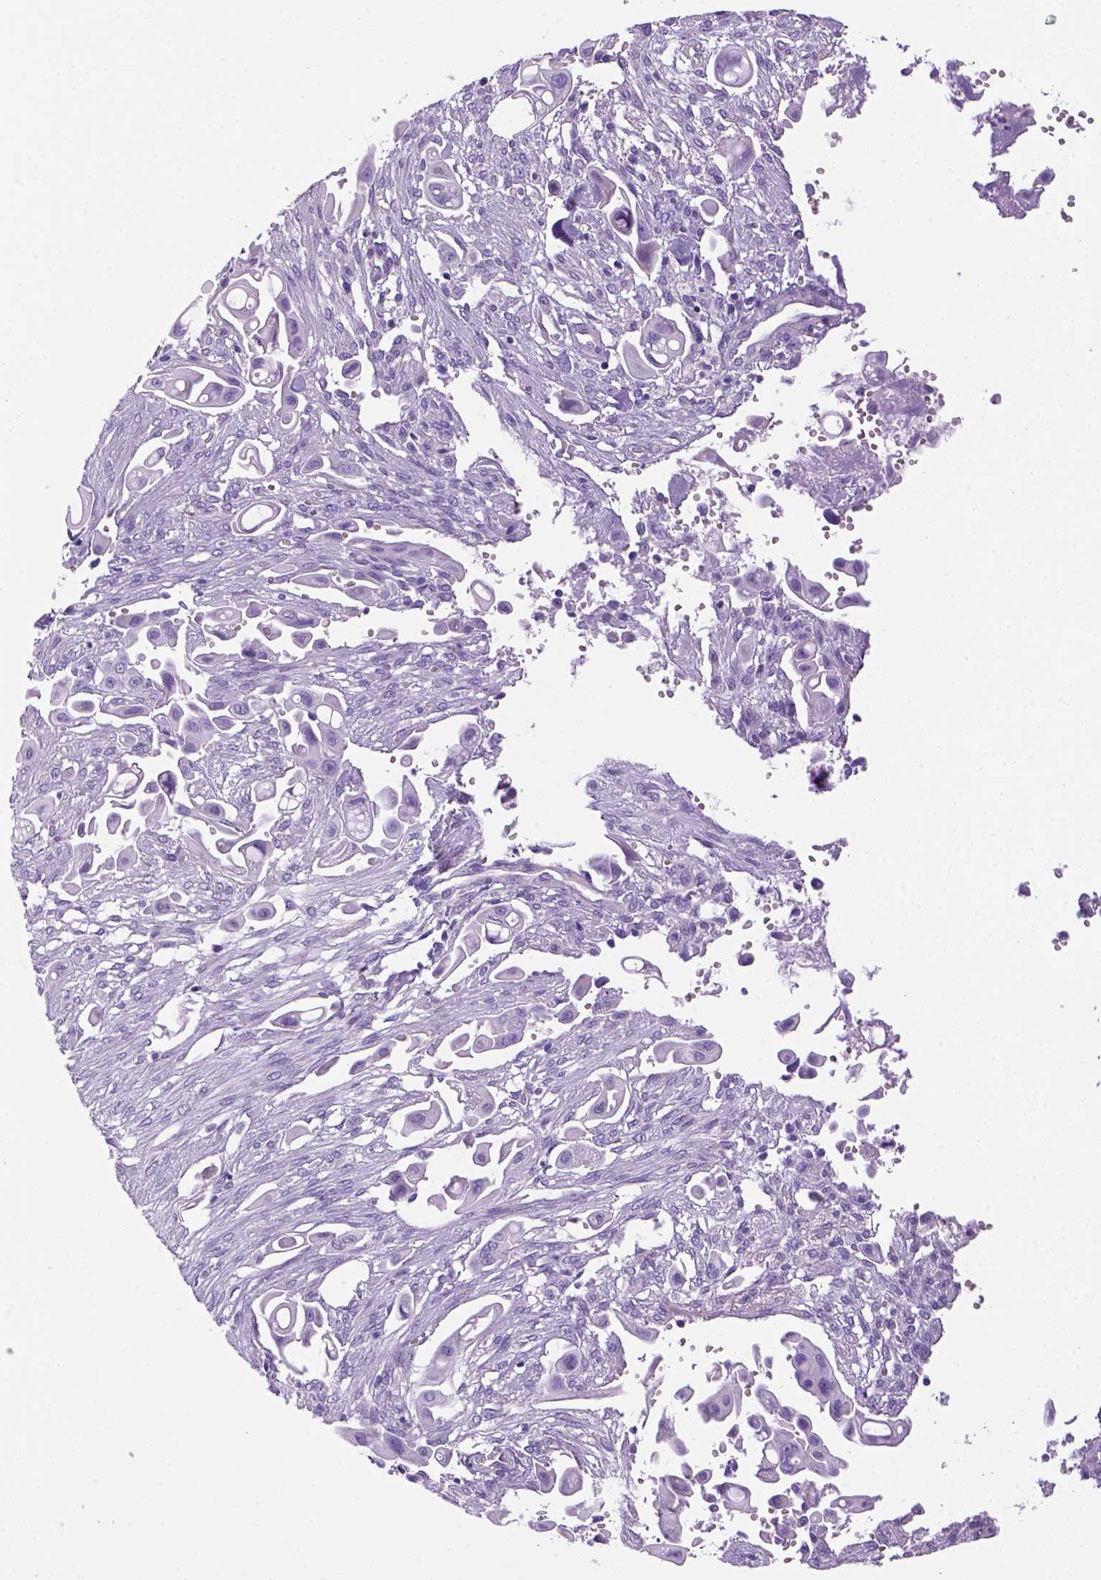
{"staining": {"intensity": "negative", "quantity": "none", "location": "none"}, "tissue": "pancreatic cancer", "cell_type": "Tumor cells", "image_type": "cancer", "snomed": [{"axis": "morphology", "description": "Adenocarcinoma, NOS"}, {"axis": "topography", "description": "Pancreas"}], "caption": "There is no significant staining in tumor cells of adenocarcinoma (pancreatic).", "gene": "ARHGEF33", "patient": {"sex": "male", "age": 50}}